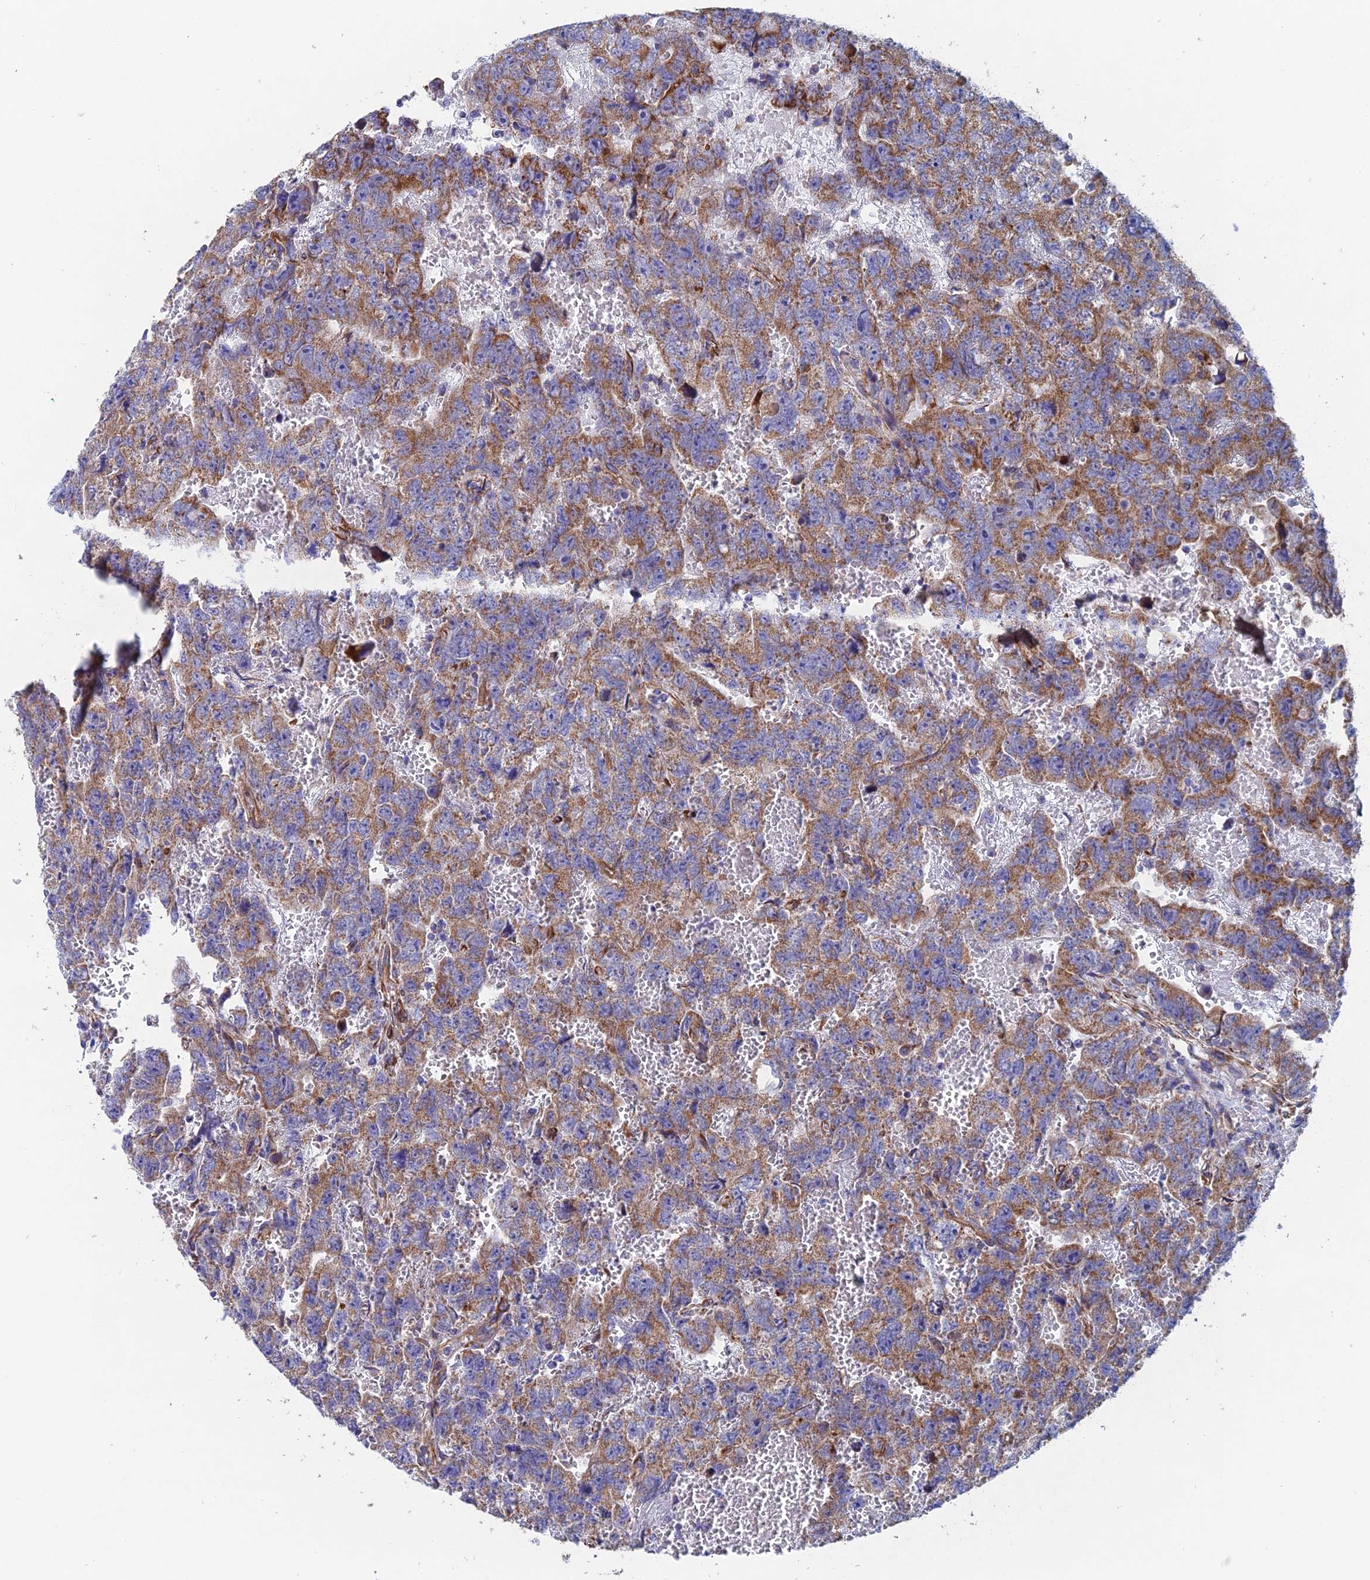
{"staining": {"intensity": "moderate", "quantity": ">75%", "location": "cytoplasmic/membranous"}, "tissue": "testis cancer", "cell_type": "Tumor cells", "image_type": "cancer", "snomed": [{"axis": "morphology", "description": "Carcinoma, Embryonal, NOS"}, {"axis": "topography", "description": "Testis"}], "caption": "Approximately >75% of tumor cells in testis embryonal carcinoma show moderate cytoplasmic/membranous protein positivity as visualized by brown immunohistochemical staining.", "gene": "MRPL1", "patient": {"sex": "male", "age": 45}}